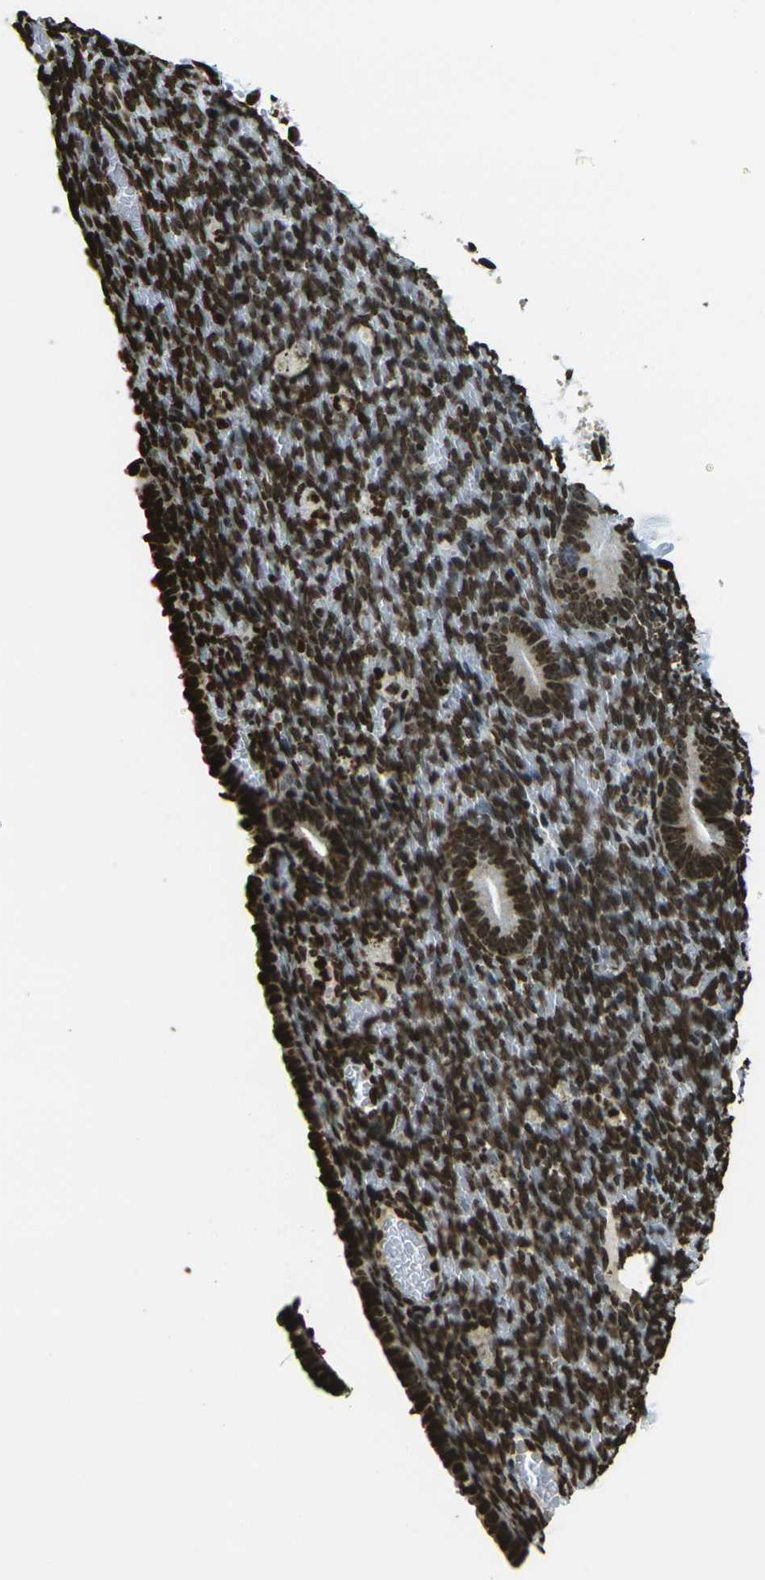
{"staining": {"intensity": "strong", "quantity": ">75%", "location": "nuclear"}, "tissue": "endometrium", "cell_type": "Cells in endometrial stroma", "image_type": "normal", "snomed": [{"axis": "morphology", "description": "Normal tissue, NOS"}, {"axis": "topography", "description": "Endometrium"}], "caption": "Protein staining reveals strong nuclear expression in approximately >75% of cells in endometrial stroma in normal endometrium. (DAB (3,3'-diaminobenzidine) IHC with brightfield microscopy, high magnification).", "gene": "H1", "patient": {"sex": "female", "age": 51}}